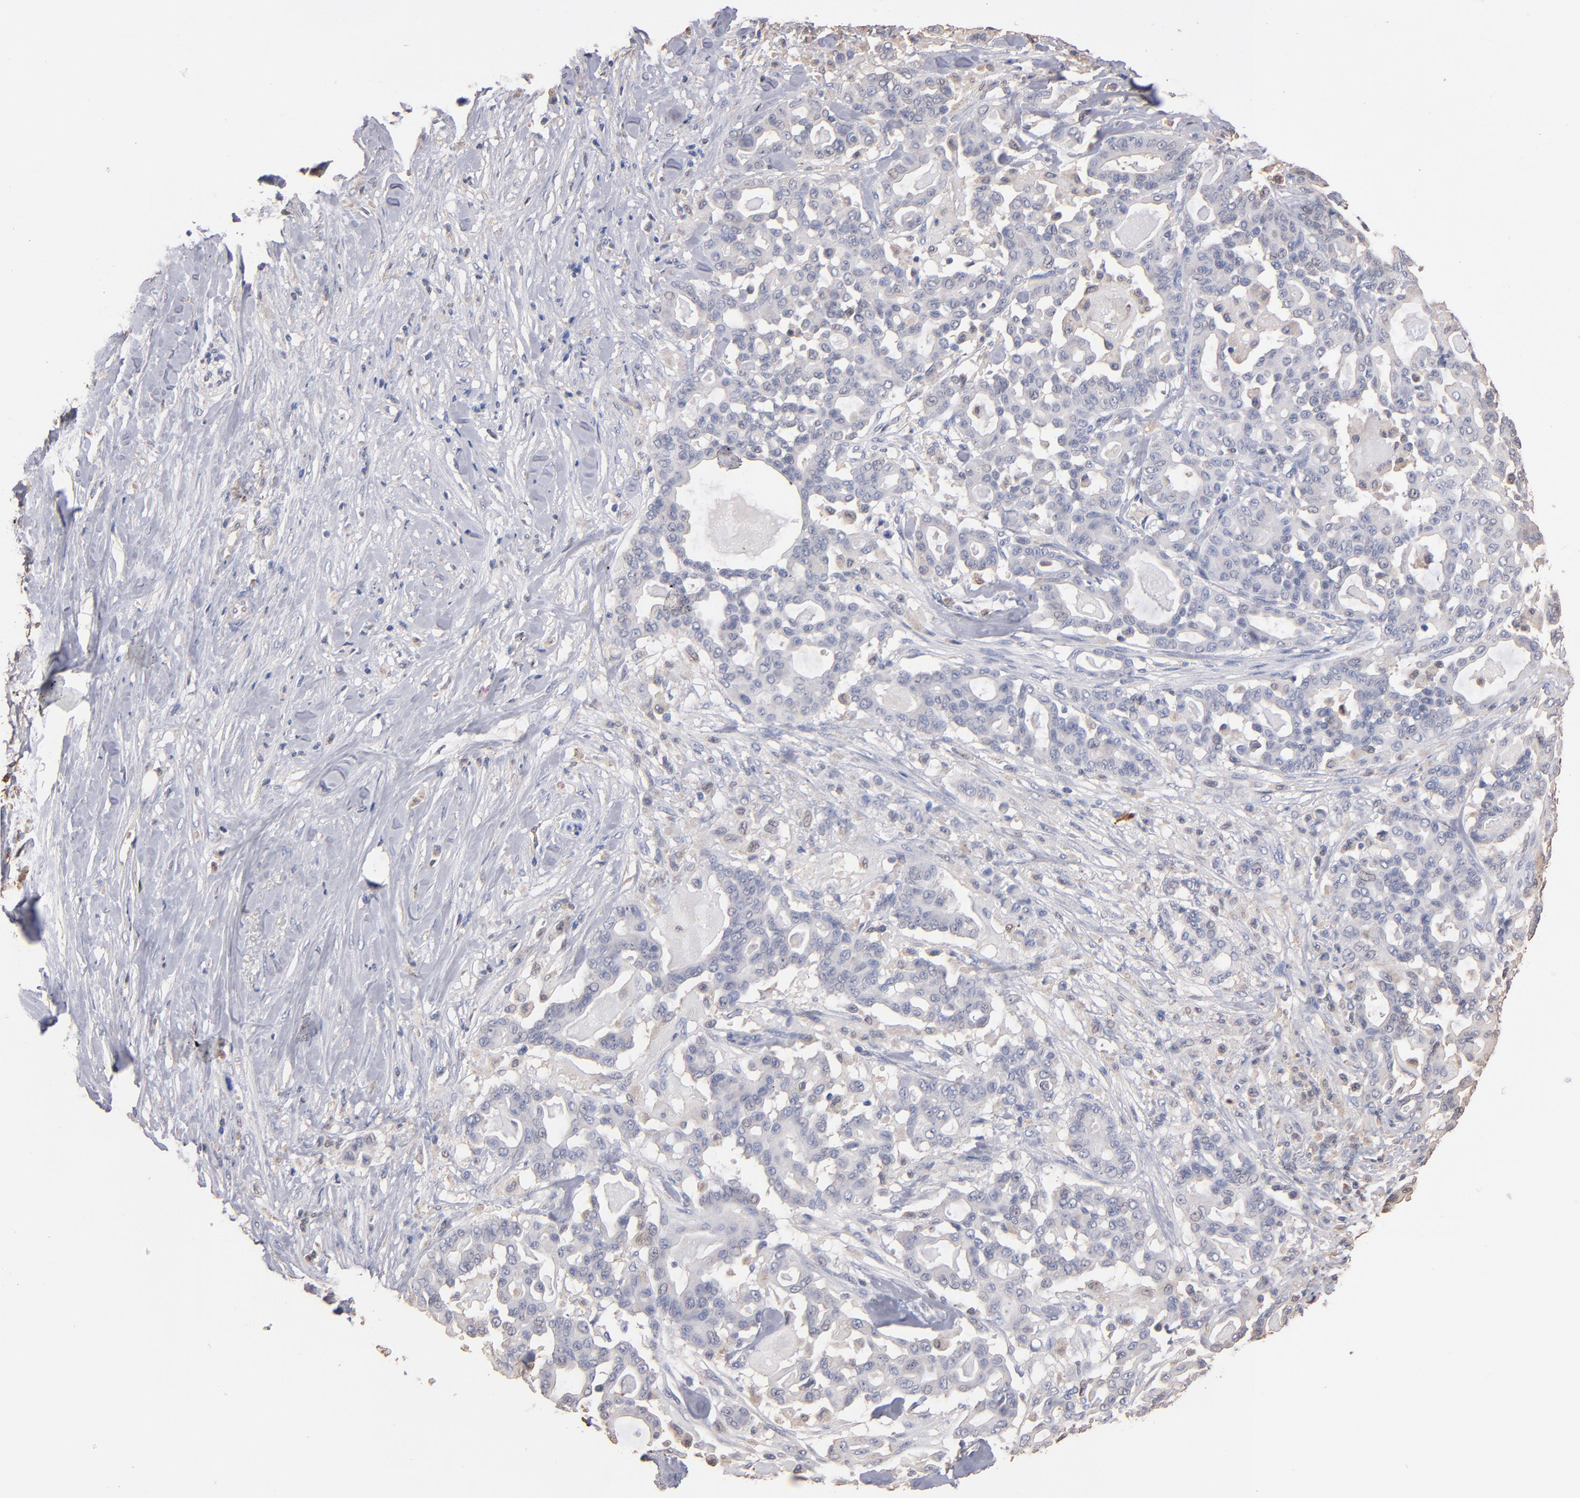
{"staining": {"intensity": "weak", "quantity": "<25%", "location": "cytoplasmic/membranous"}, "tissue": "pancreatic cancer", "cell_type": "Tumor cells", "image_type": "cancer", "snomed": [{"axis": "morphology", "description": "Adenocarcinoma, NOS"}, {"axis": "topography", "description": "Pancreas"}], "caption": "Photomicrograph shows no significant protein staining in tumor cells of pancreatic cancer (adenocarcinoma).", "gene": "RO60", "patient": {"sex": "male", "age": 63}}